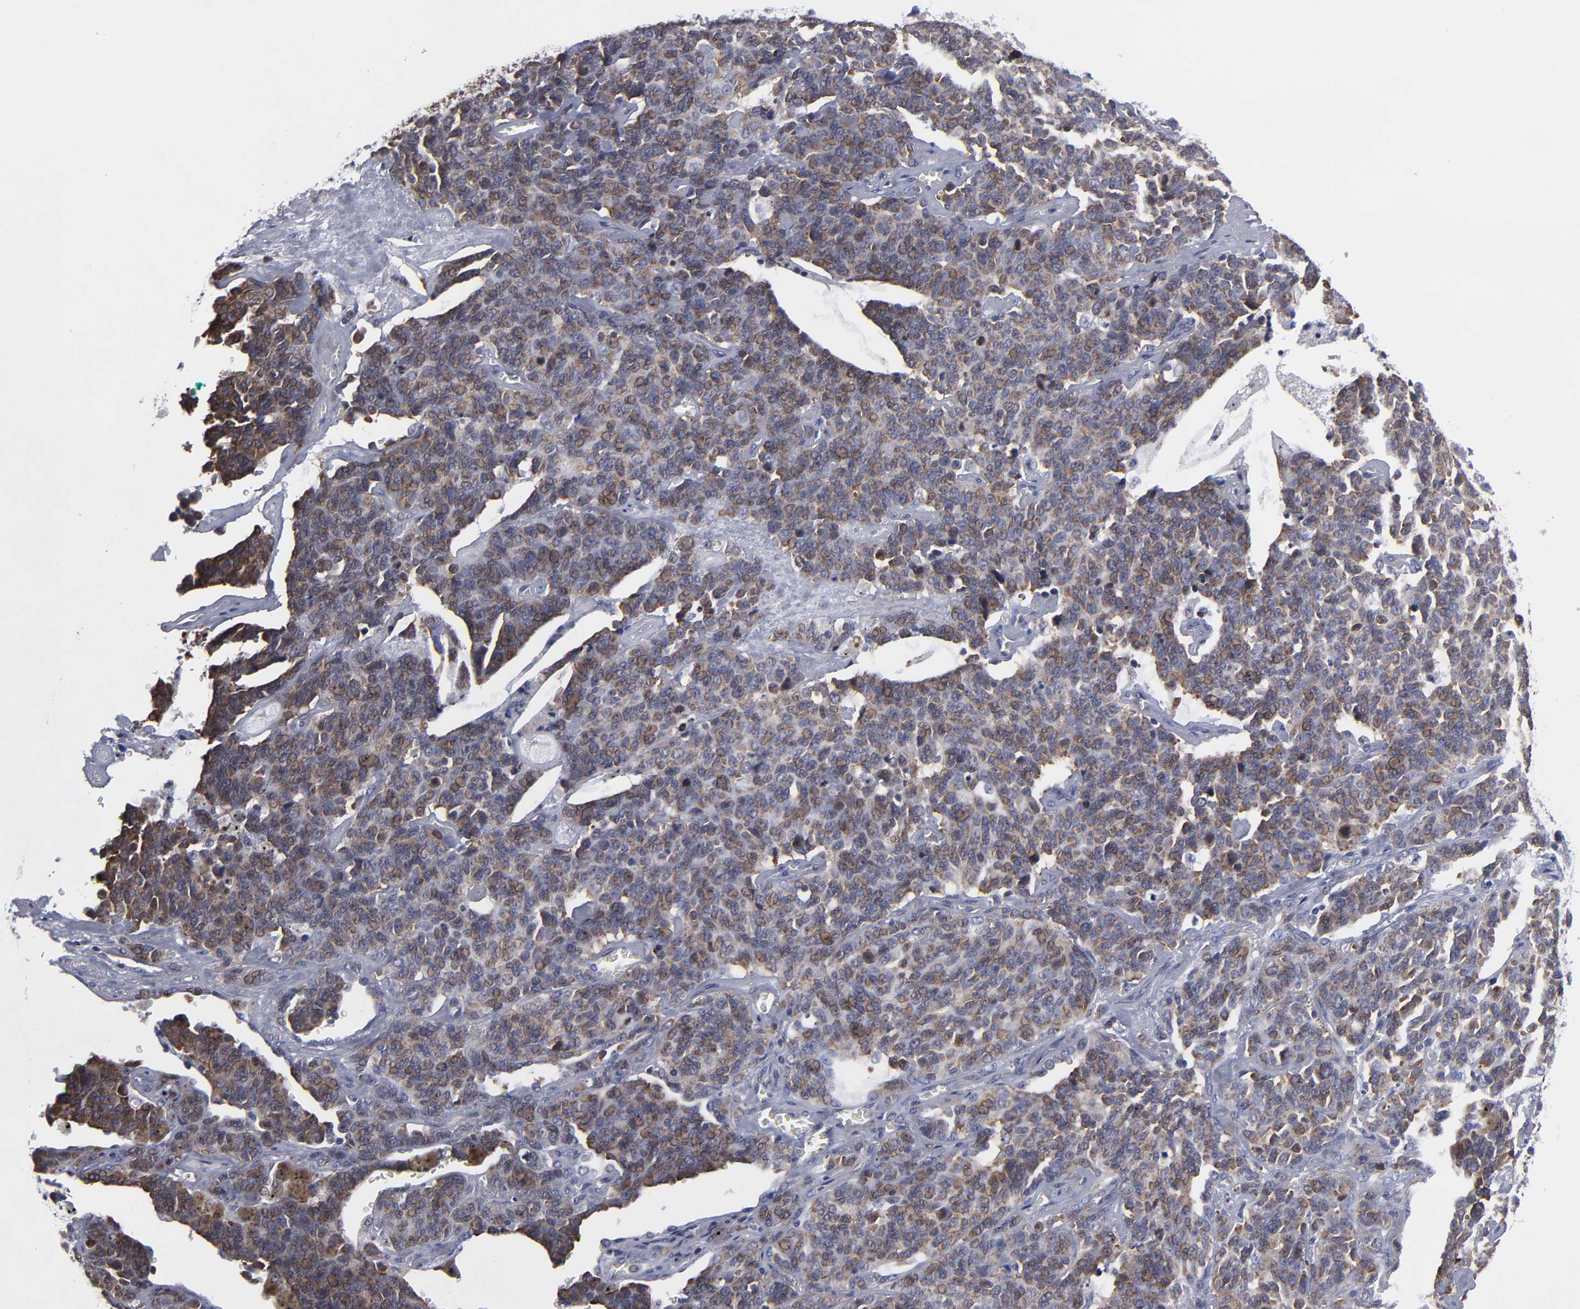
{"staining": {"intensity": "moderate", "quantity": "25%-75%", "location": "cytoplasmic/membranous,nuclear"}, "tissue": "lung cancer", "cell_type": "Tumor cells", "image_type": "cancer", "snomed": [{"axis": "morphology", "description": "Neoplasm, malignant, NOS"}, {"axis": "topography", "description": "Lung"}], "caption": "A photomicrograph of human malignant neoplasm (lung) stained for a protein shows moderate cytoplasmic/membranous and nuclear brown staining in tumor cells. The staining is performed using DAB (3,3'-diaminobenzidine) brown chromogen to label protein expression. The nuclei are counter-stained blue using hematoxylin.", "gene": "CEP97", "patient": {"sex": "female", "age": 58}}